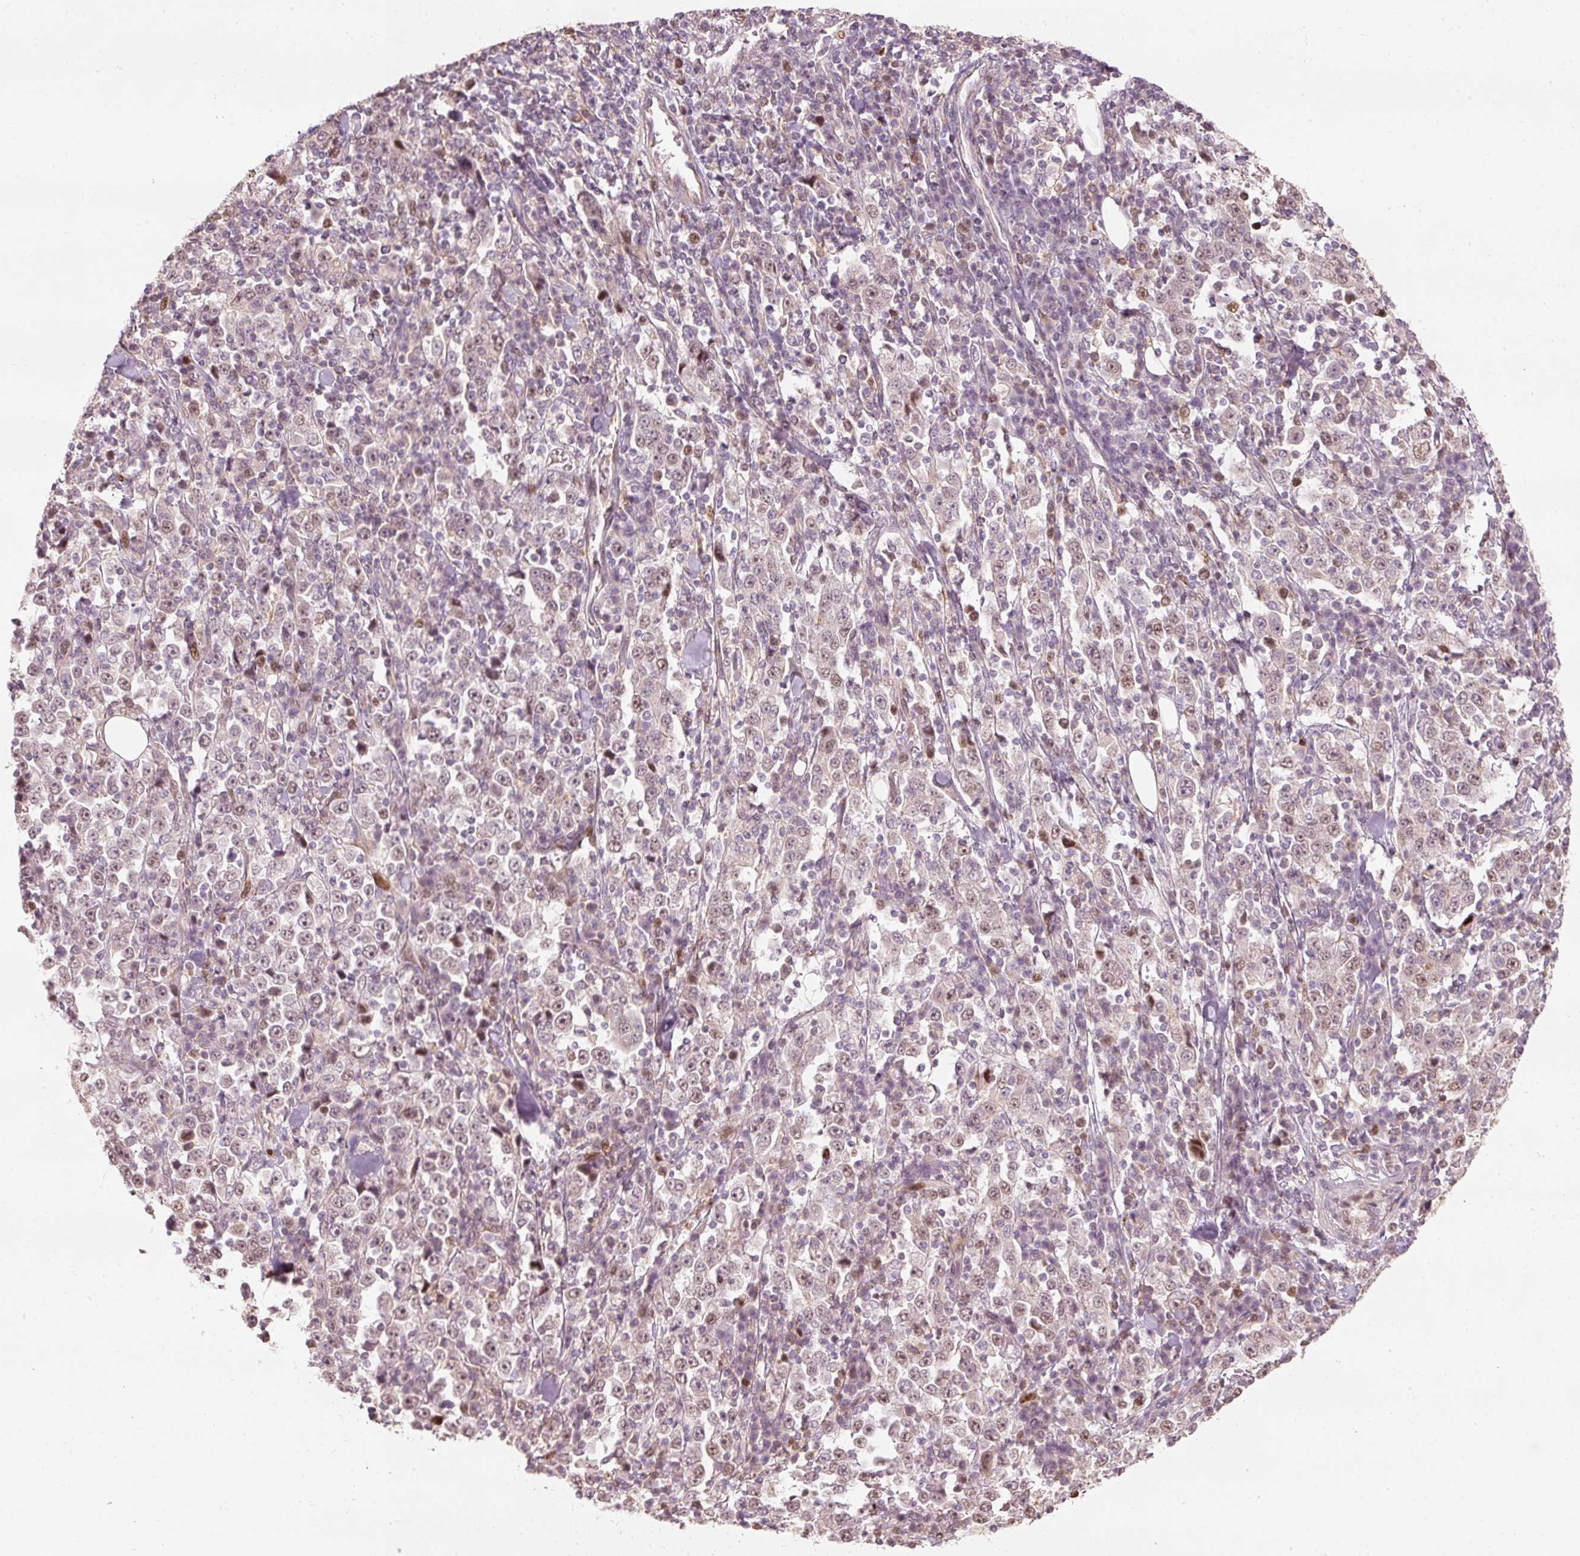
{"staining": {"intensity": "weak", "quantity": "25%-75%", "location": "nuclear"}, "tissue": "stomach cancer", "cell_type": "Tumor cells", "image_type": "cancer", "snomed": [{"axis": "morphology", "description": "Normal tissue, NOS"}, {"axis": "morphology", "description": "Adenocarcinoma, NOS"}, {"axis": "topography", "description": "Stomach, upper"}, {"axis": "topography", "description": "Stomach"}], "caption": "The immunohistochemical stain labels weak nuclear expression in tumor cells of stomach adenocarcinoma tissue.", "gene": "TREX2", "patient": {"sex": "male", "age": 59}}